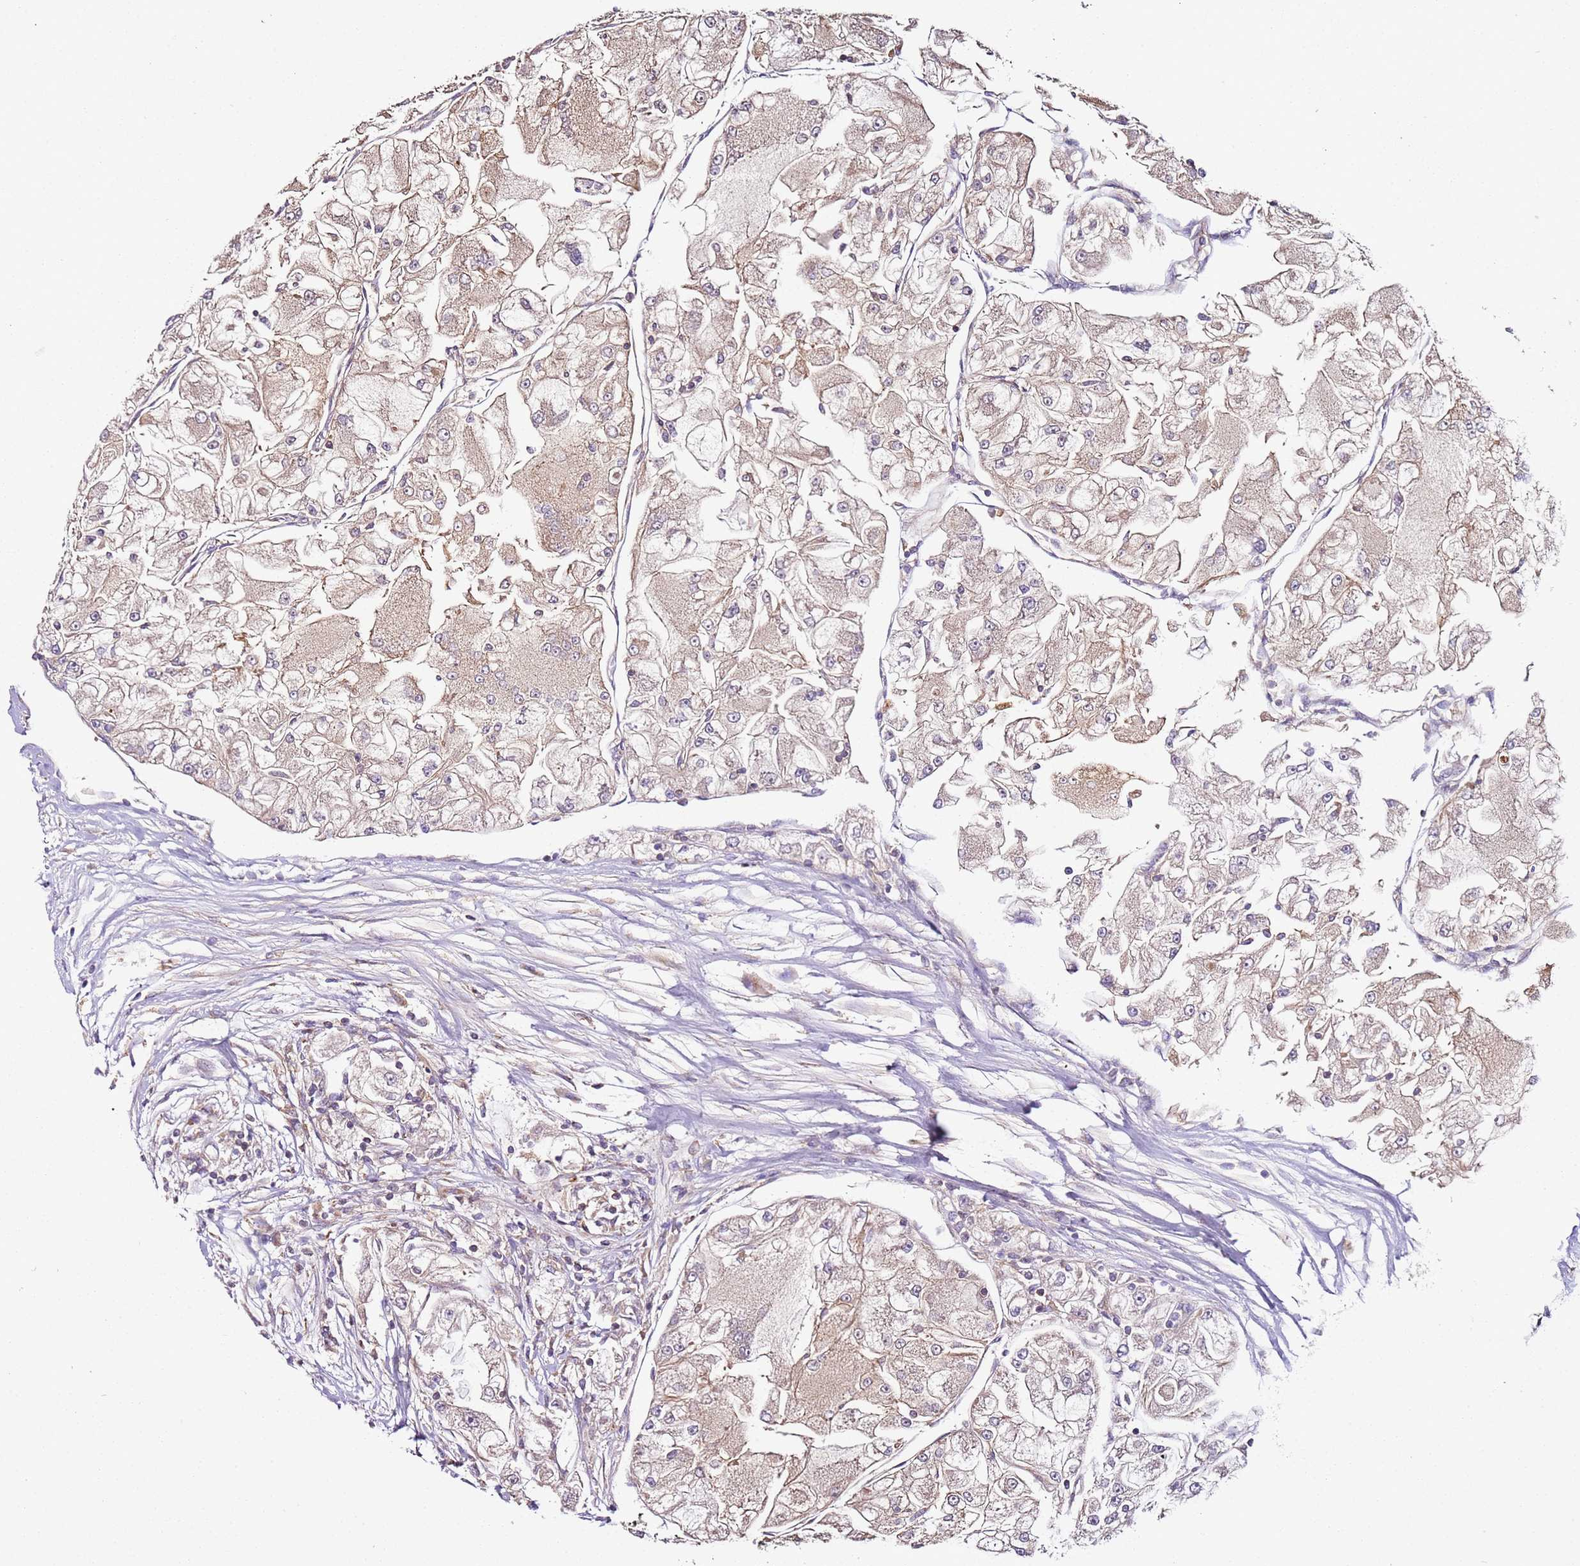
{"staining": {"intensity": "weak", "quantity": "25%-75%", "location": "cytoplasmic/membranous"}, "tissue": "renal cancer", "cell_type": "Tumor cells", "image_type": "cancer", "snomed": [{"axis": "morphology", "description": "Adenocarcinoma, NOS"}, {"axis": "topography", "description": "Kidney"}], "caption": "Renal cancer stained with IHC displays weak cytoplasmic/membranous positivity in approximately 25%-75% of tumor cells.", "gene": "RMND5A", "patient": {"sex": "female", "age": 72}}